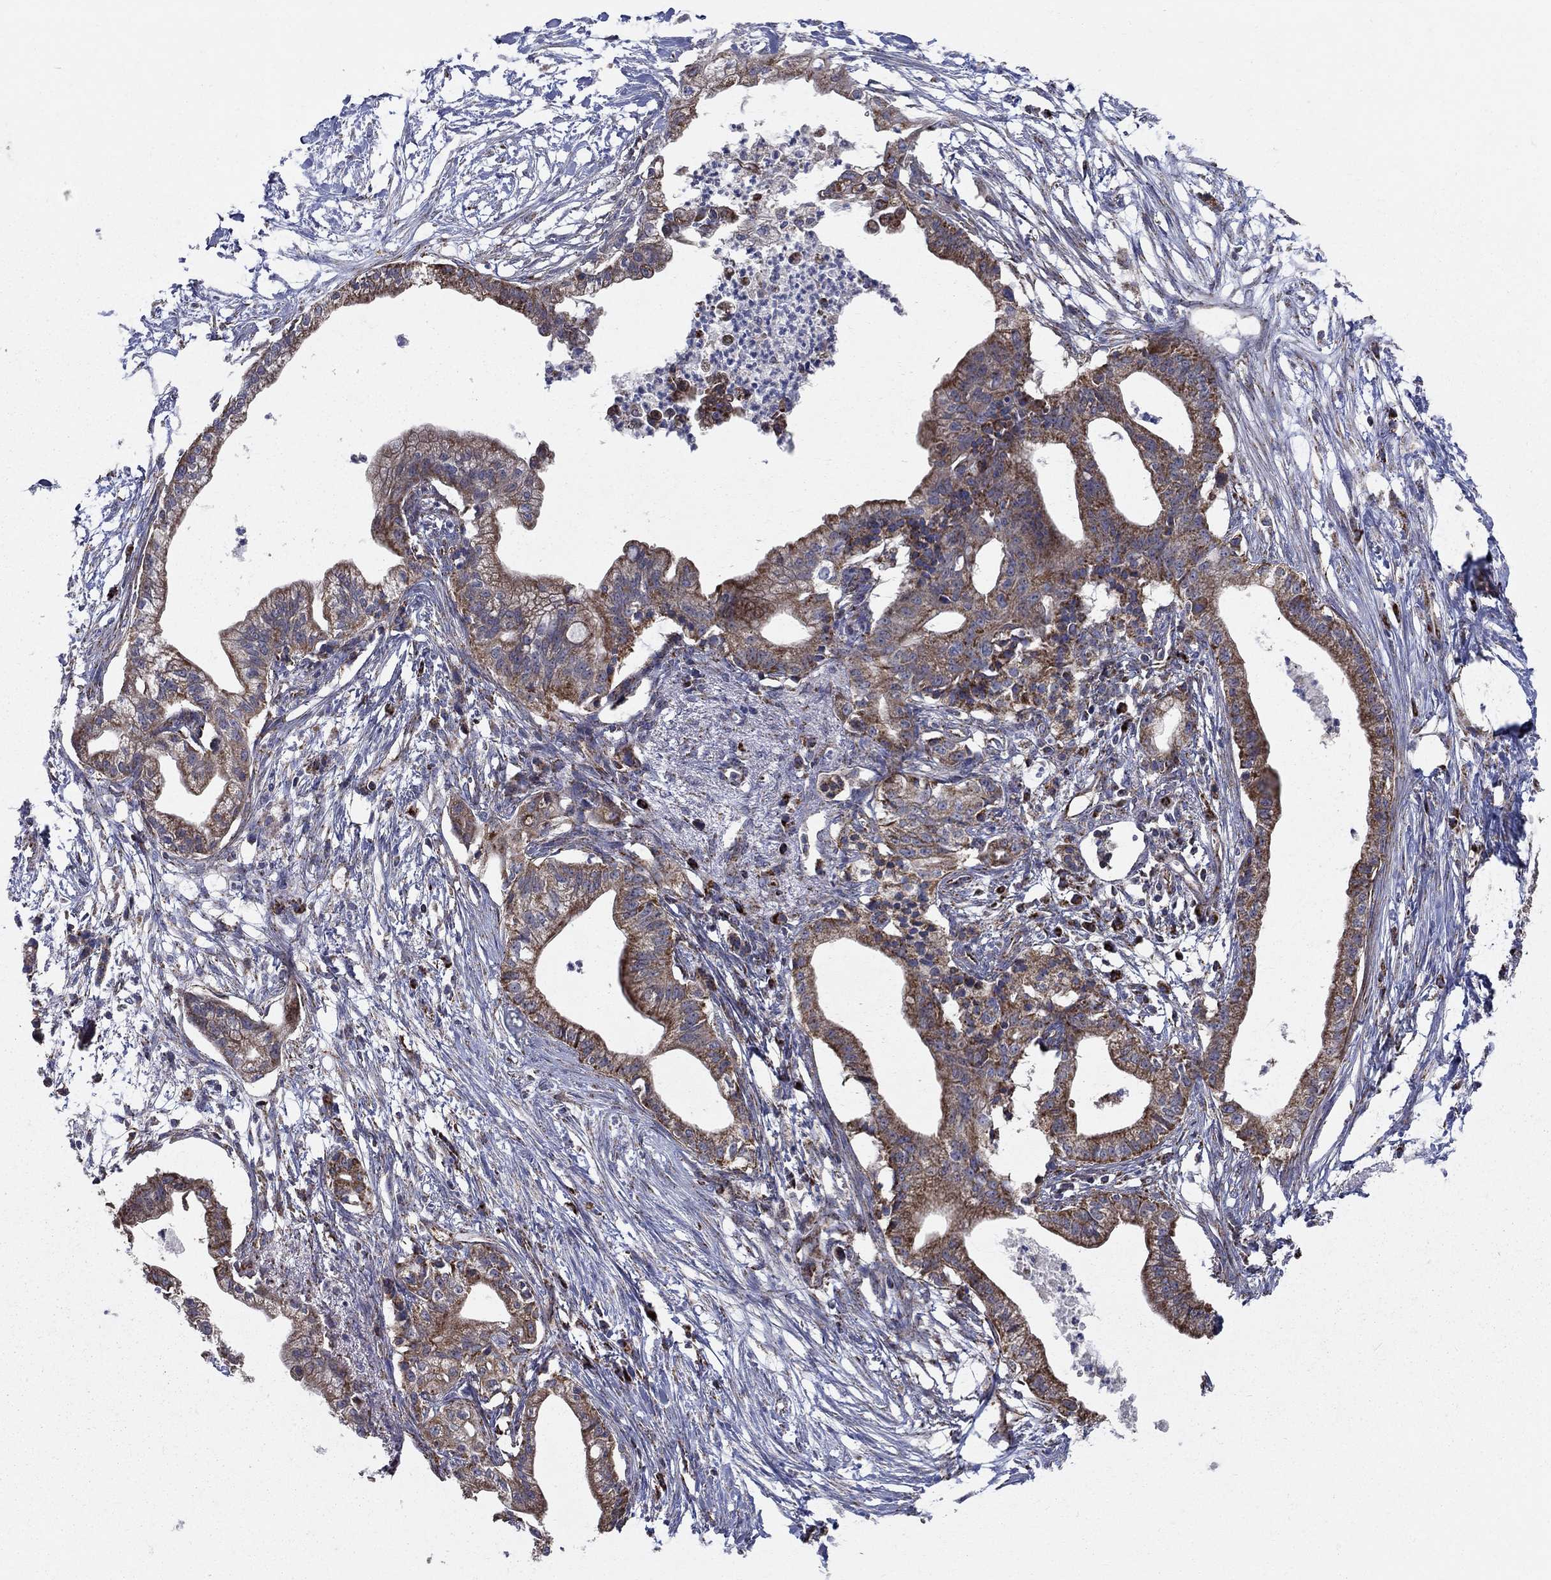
{"staining": {"intensity": "moderate", "quantity": ">75%", "location": "cytoplasmic/membranous"}, "tissue": "pancreatic cancer", "cell_type": "Tumor cells", "image_type": "cancer", "snomed": [{"axis": "morphology", "description": "Normal tissue, NOS"}, {"axis": "morphology", "description": "Adenocarcinoma, NOS"}, {"axis": "topography", "description": "Pancreas"}], "caption": "About >75% of tumor cells in adenocarcinoma (pancreatic) display moderate cytoplasmic/membranous protein expression as visualized by brown immunohistochemical staining.", "gene": "NDUFS8", "patient": {"sex": "female", "age": 58}}